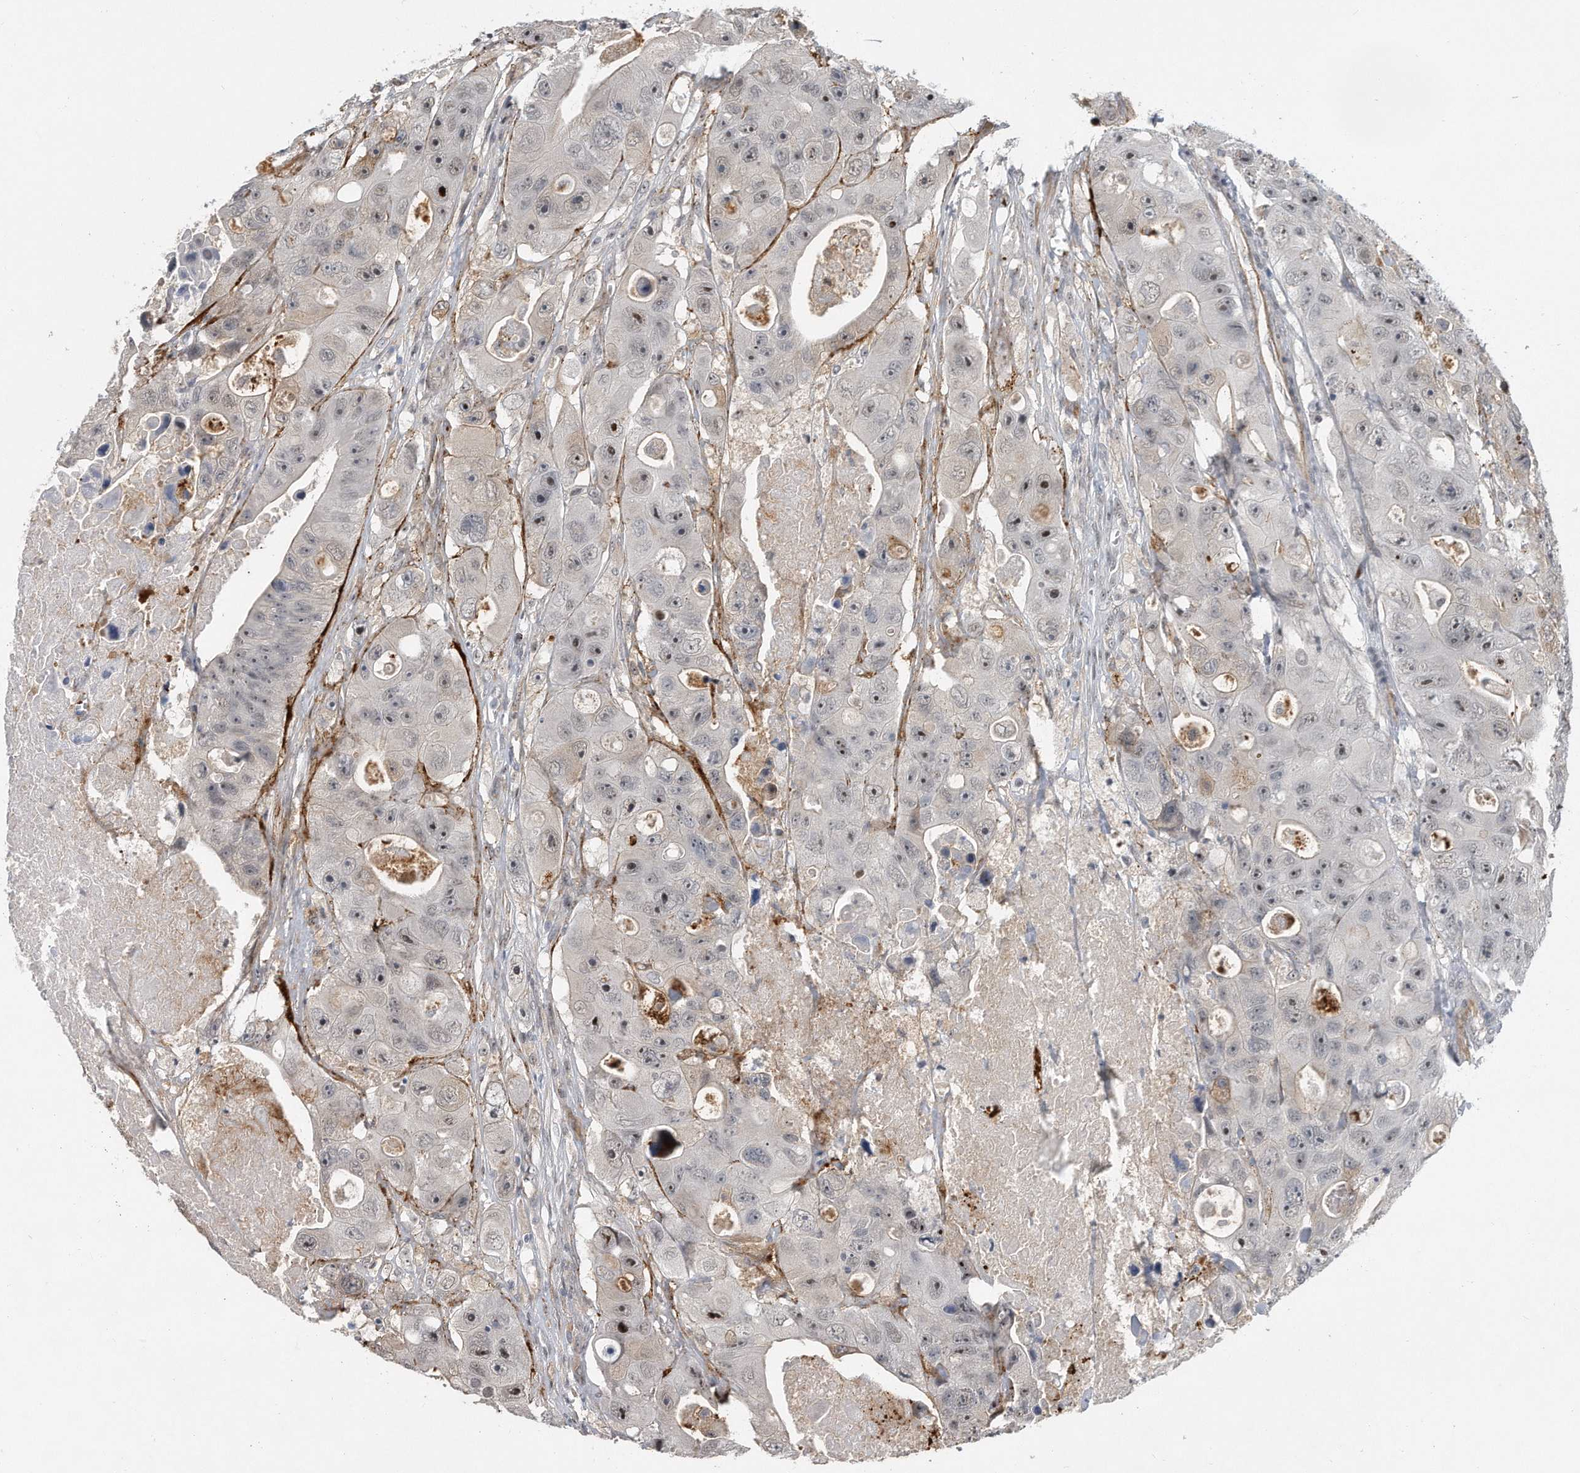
{"staining": {"intensity": "strong", "quantity": "<25%", "location": "nuclear"}, "tissue": "colorectal cancer", "cell_type": "Tumor cells", "image_type": "cancer", "snomed": [{"axis": "morphology", "description": "Adenocarcinoma, NOS"}, {"axis": "topography", "description": "Colon"}], "caption": "Immunohistochemistry (IHC) of human colorectal cancer (adenocarcinoma) shows medium levels of strong nuclear staining in approximately <25% of tumor cells.", "gene": "PGBD2", "patient": {"sex": "female", "age": 46}}